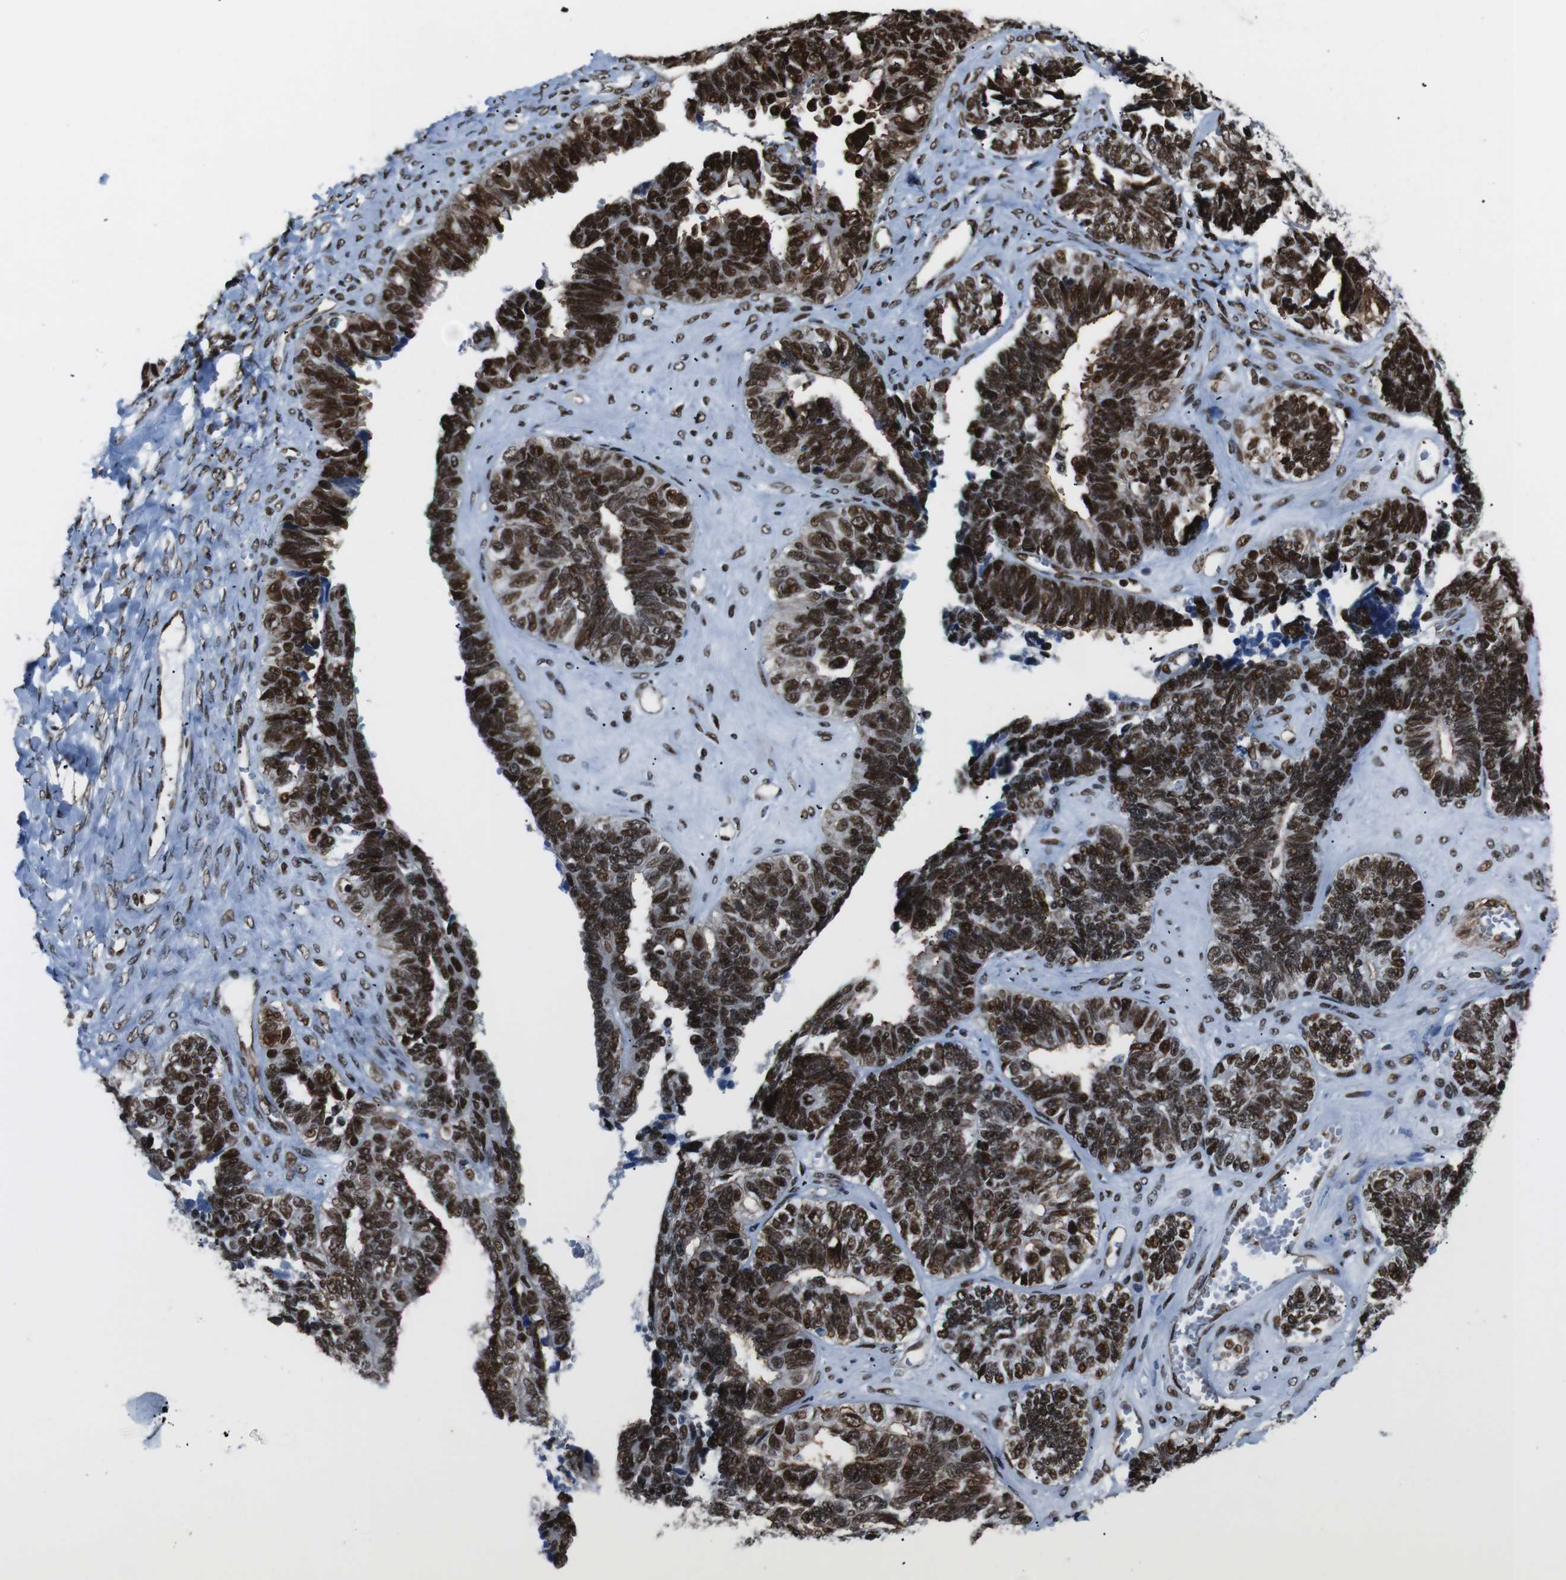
{"staining": {"intensity": "strong", "quantity": ">75%", "location": "cytoplasmic/membranous,nuclear"}, "tissue": "ovarian cancer", "cell_type": "Tumor cells", "image_type": "cancer", "snomed": [{"axis": "morphology", "description": "Cystadenocarcinoma, serous, NOS"}, {"axis": "topography", "description": "Ovary"}], "caption": "Tumor cells reveal strong cytoplasmic/membranous and nuclear staining in about >75% of cells in ovarian cancer (serous cystadenocarcinoma). Using DAB (brown) and hematoxylin (blue) stains, captured at high magnification using brightfield microscopy.", "gene": "HNRNPU", "patient": {"sex": "female", "age": 79}}